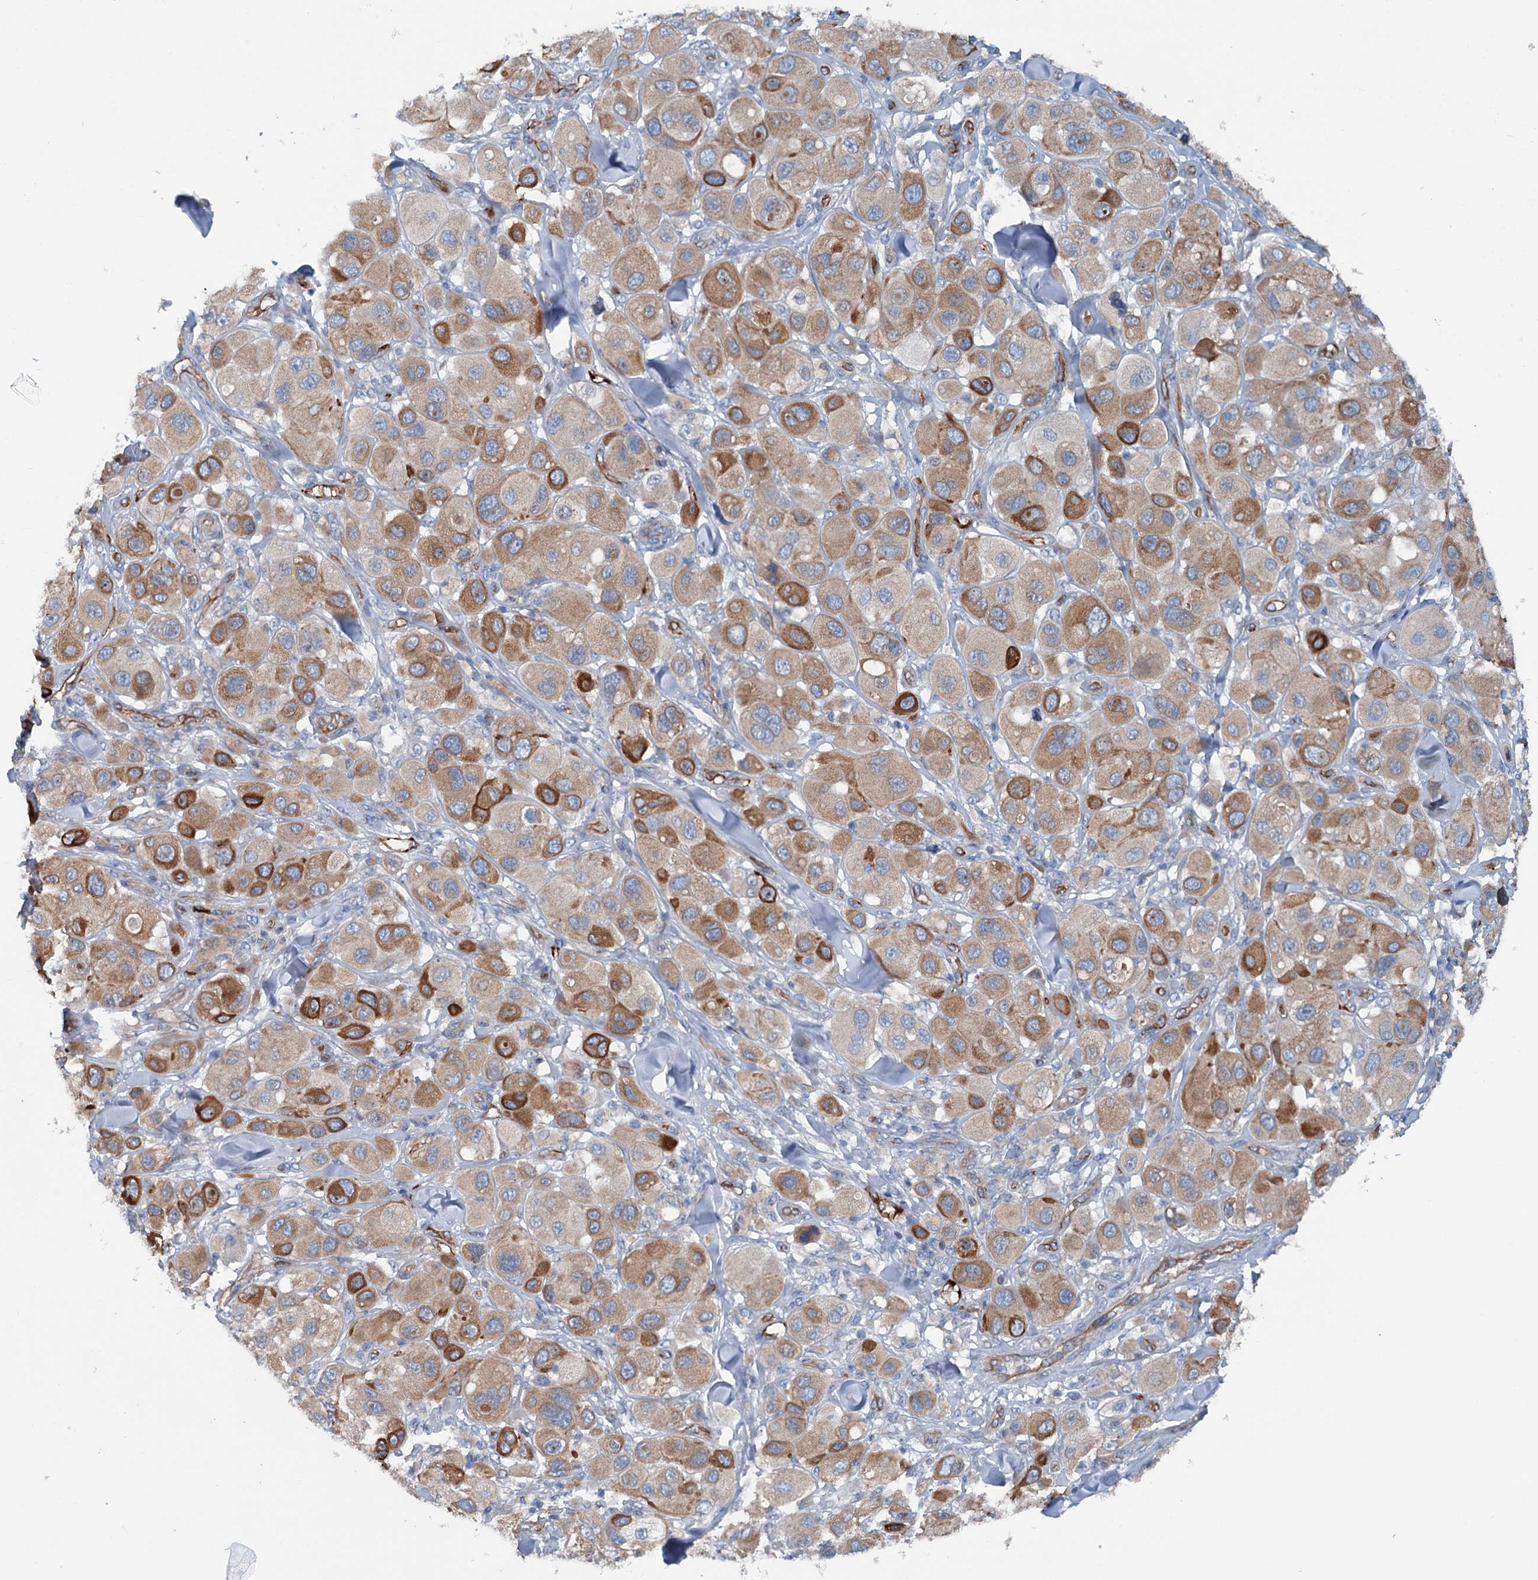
{"staining": {"intensity": "moderate", "quantity": ">75%", "location": "cytoplasmic/membranous"}, "tissue": "melanoma", "cell_type": "Tumor cells", "image_type": "cancer", "snomed": [{"axis": "morphology", "description": "Malignant melanoma, Metastatic site"}, {"axis": "topography", "description": "Skin"}], "caption": "A brown stain shows moderate cytoplasmic/membranous positivity of a protein in human melanoma tumor cells.", "gene": "CALCOCO1", "patient": {"sex": "male", "age": 41}}